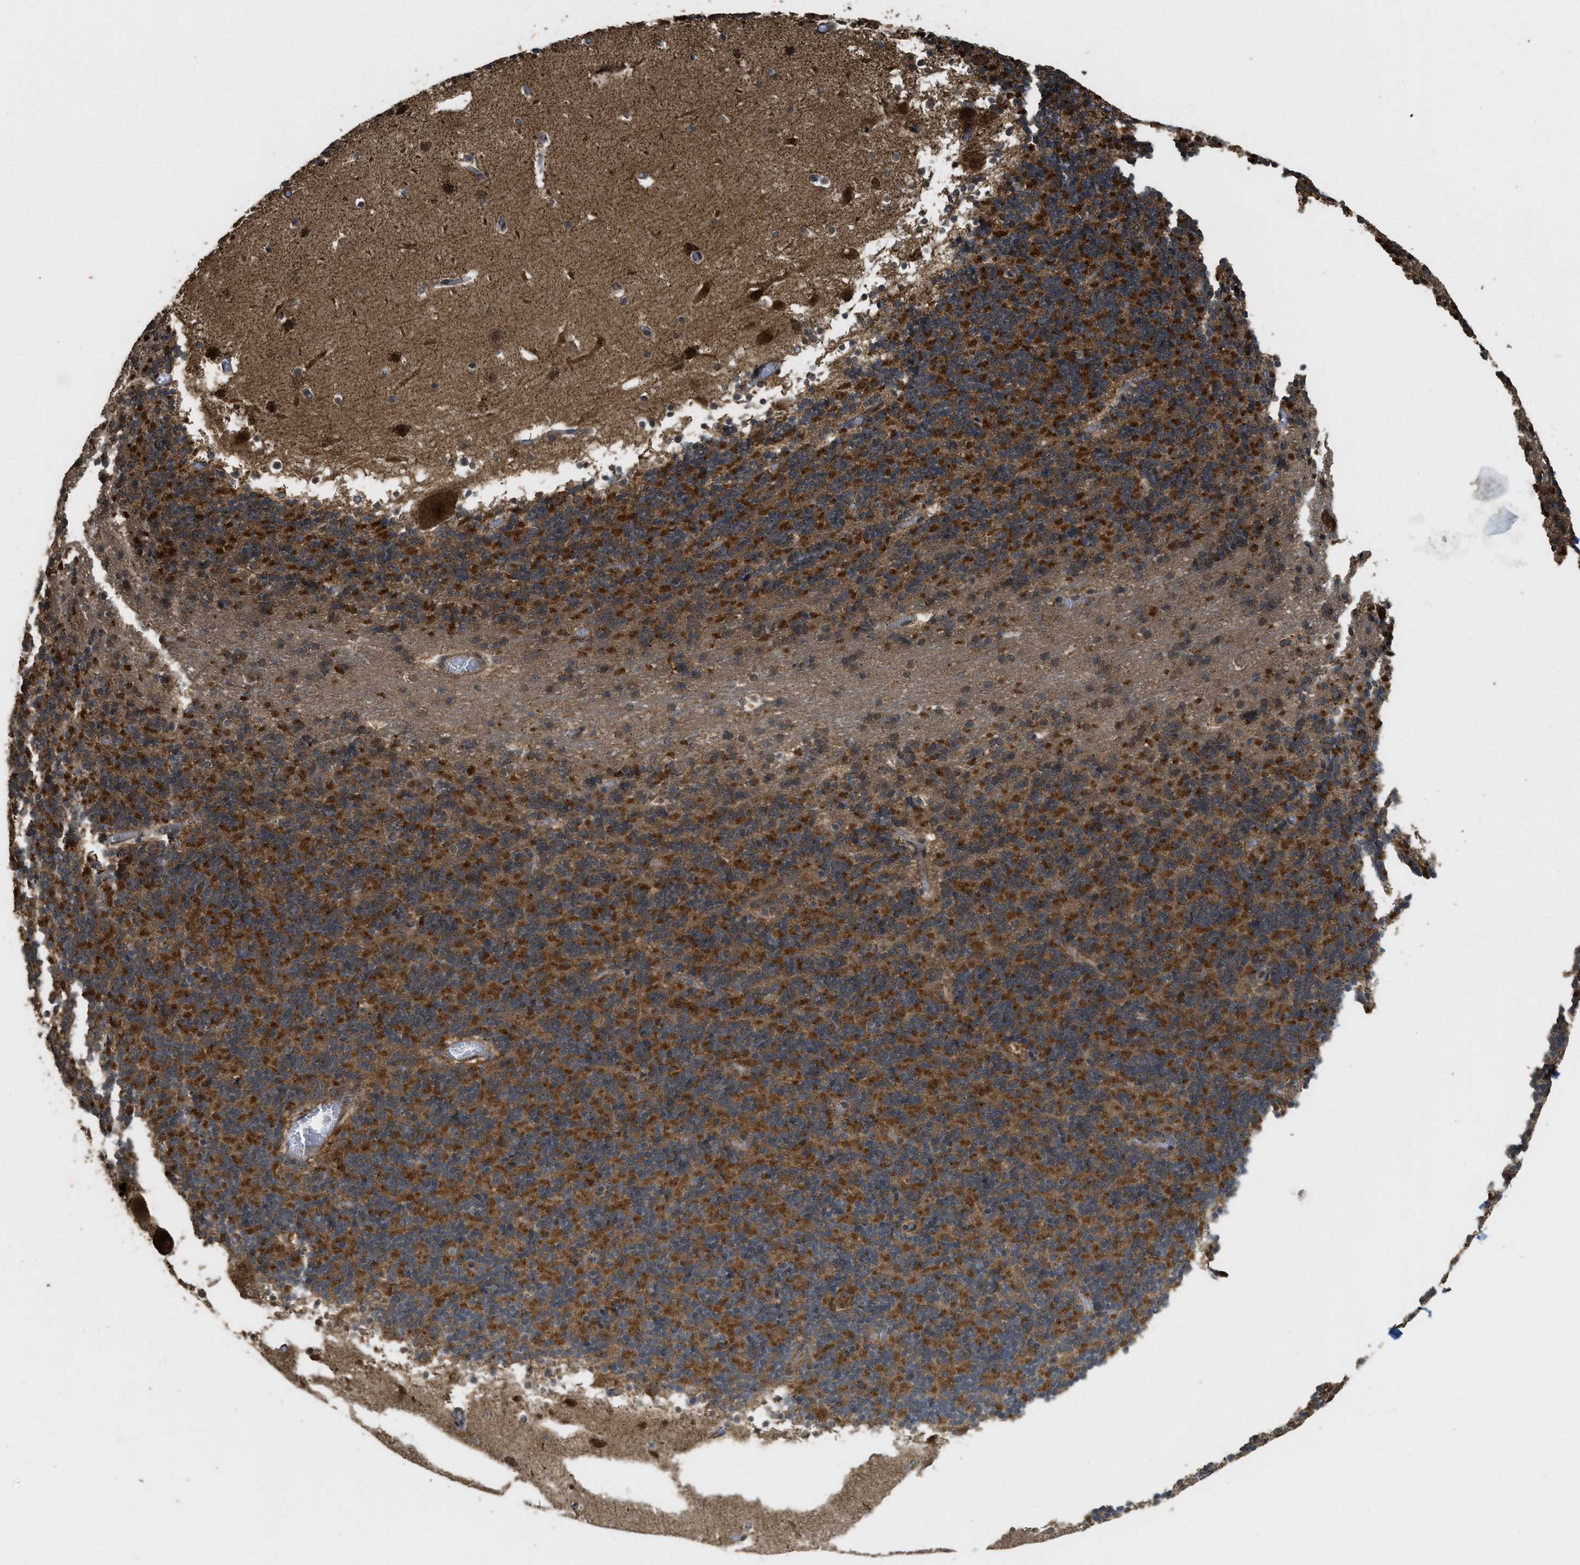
{"staining": {"intensity": "strong", "quantity": "25%-75%", "location": "cytoplasmic/membranous"}, "tissue": "cerebellum", "cell_type": "Cells in granular layer", "image_type": "normal", "snomed": [{"axis": "morphology", "description": "Normal tissue, NOS"}, {"axis": "topography", "description": "Cerebellum"}], "caption": "Cerebellum stained for a protein (brown) demonstrates strong cytoplasmic/membranous positive expression in approximately 25%-75% of cells in granular layer.", "gene": "CTPS1", "patient": {"sex": "male", "age": 45}}